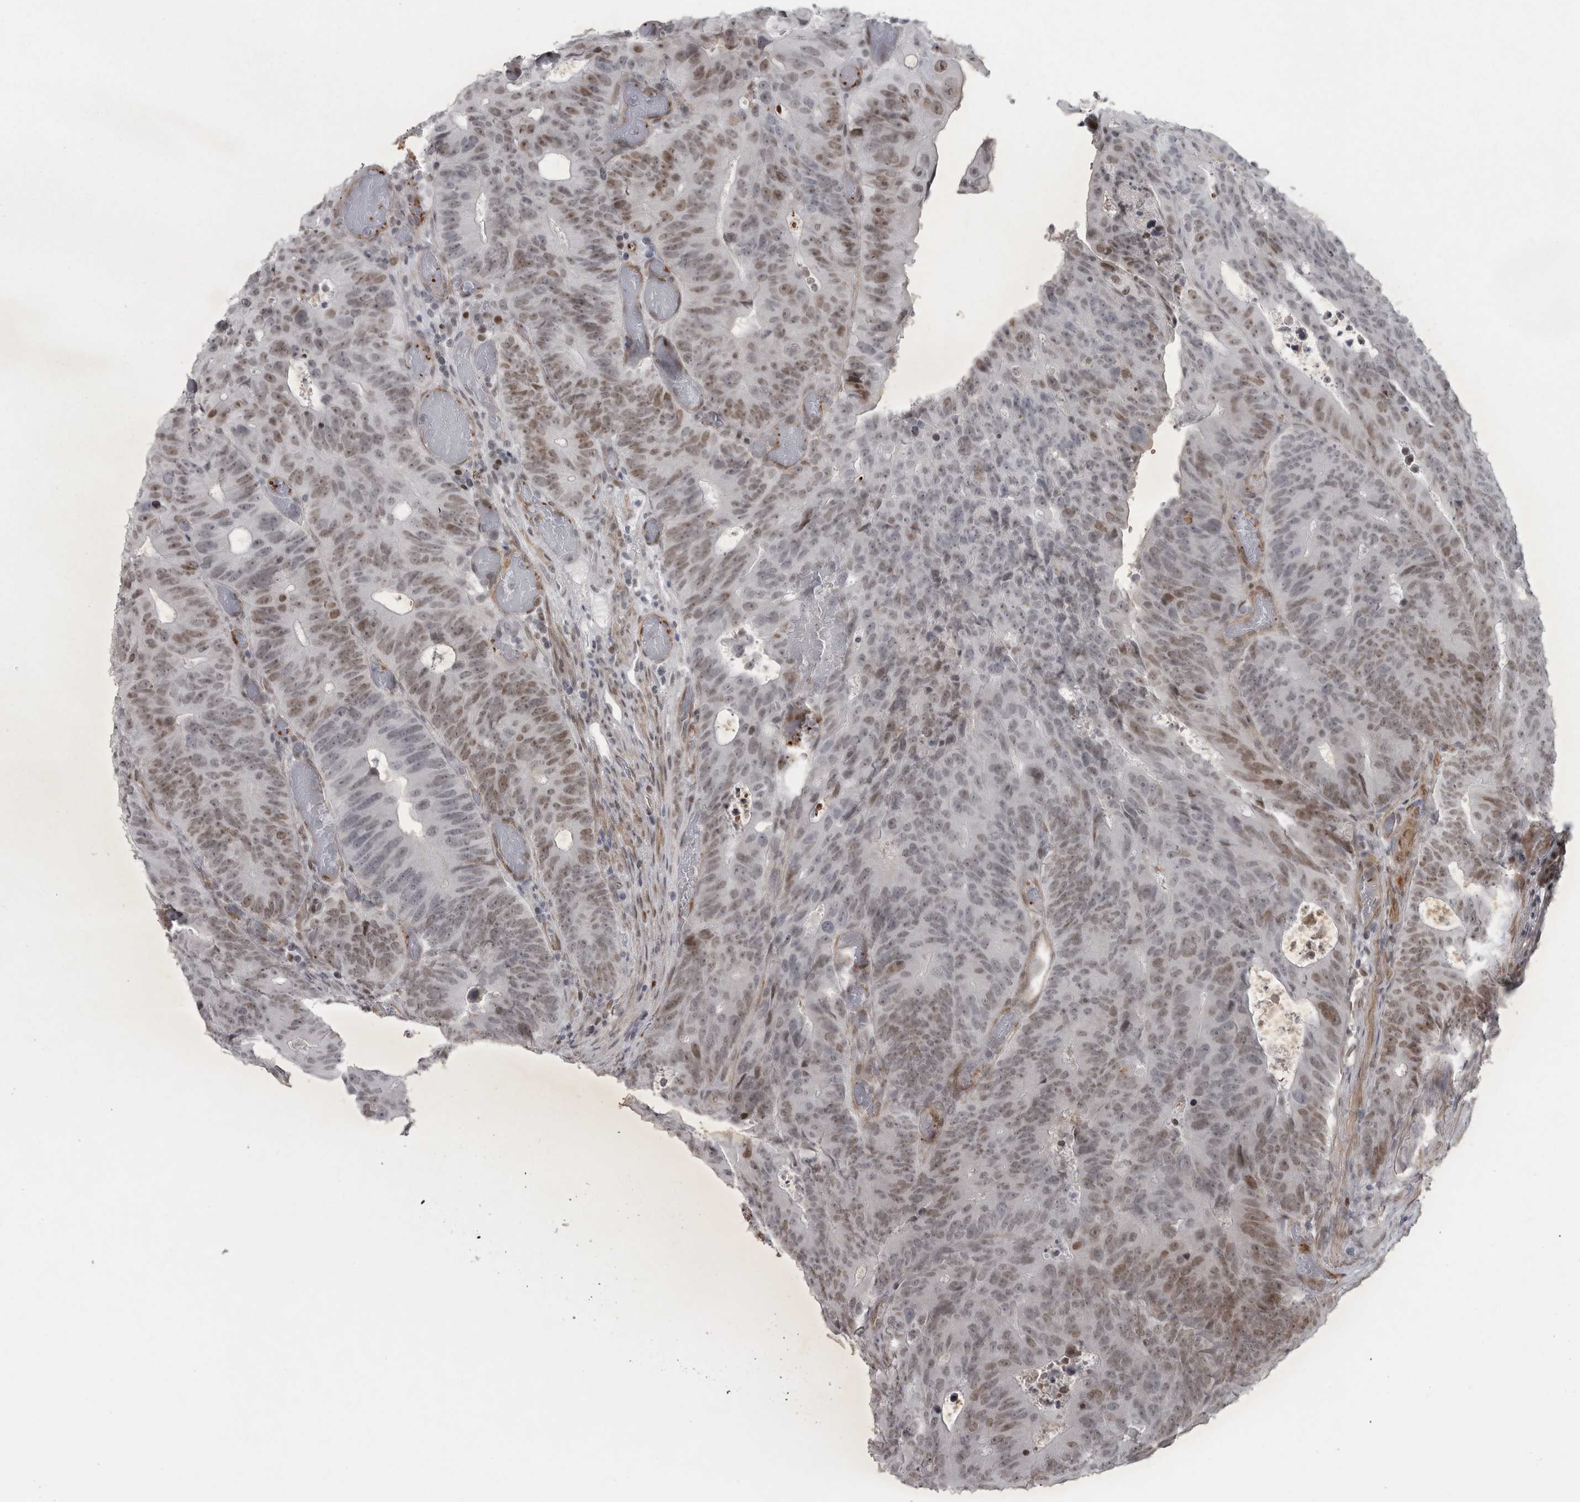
{"staining": {"intensity": "moderate", "quantity": "25%-75%", "location": "nuclear"}, "tissue": "colorectal cancer", "cell_type": "Tumor cells", "image_type": "cancer", "snomed": [{"axis": "morphology", "description": "Adenocarcinoma, NOS"}, {"axis": "topography", "description": "Colon"}], "caption": "The micrograph reveals immunohistochemical staining of adenocarcinoma (colorectal). There is moderate nuclear expression is identified in approximately 25%-75% of tumor cells.", "gene": "HMGN3", "patient": {"sex": "male", "age": 87}}